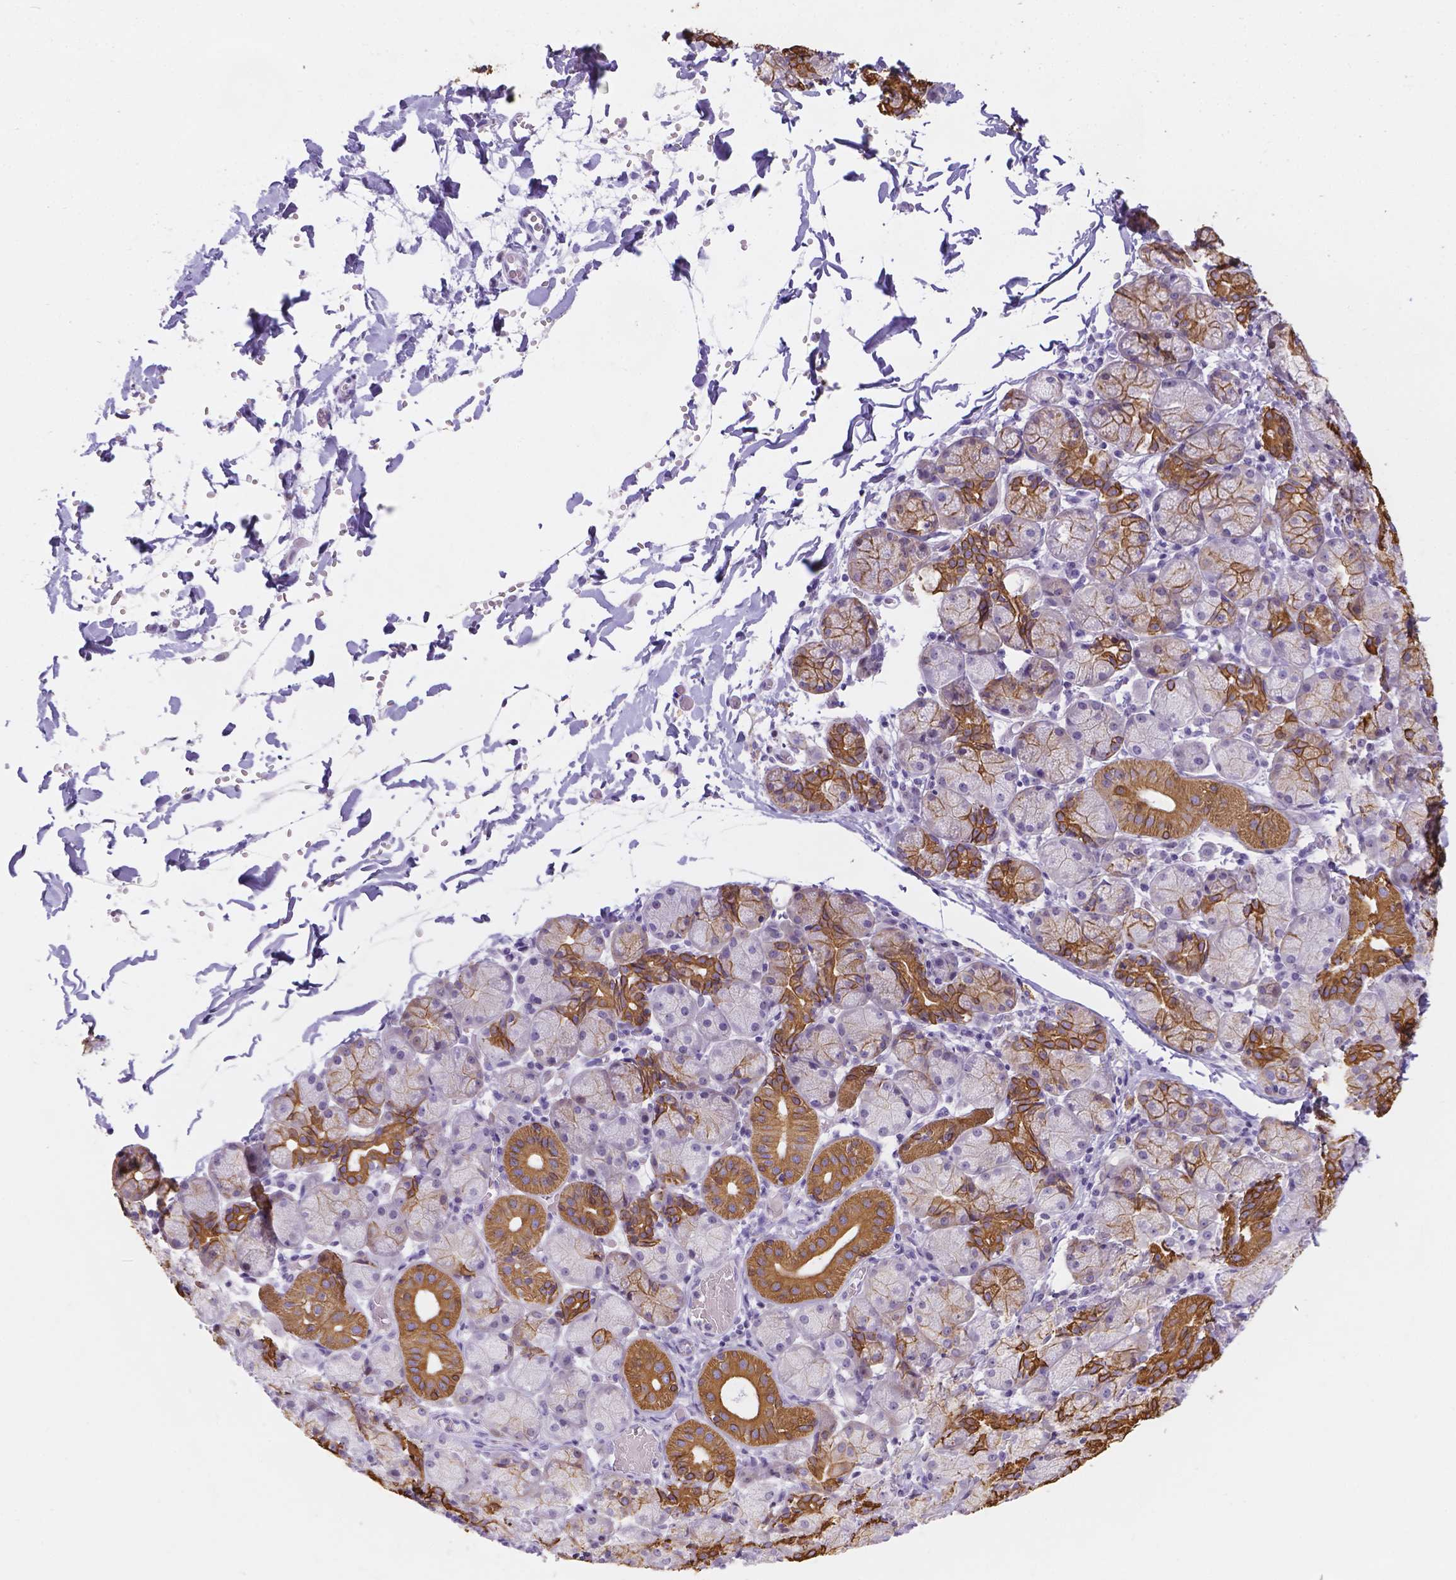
{"staining": {"intensity": "strong", "quantity": "25%-75%", "location": "cytoplasmic/membranous"}, "tissue": "salivary gland", "cell_type": "Glandular cells", "image_type": "normal", "snomed": [{"axis": "morphology", "description": "Normal tissue, NOS"}, {"axis": "topography", "description": "Salivary gland"}, {"axis": "topography", "description": "Peripheral nerve tissue"}], "caption": "The histopathology image exhibits staining of unremarkable salivary gland, revealing strong cytoplasmic/membranous protein expression (brown color) within glandular cells. (DAB IHC, brown staining for protein, blue staining for nuclei).", "gene": "DMWD", "patient": {"sex": "female", "age": 24}}